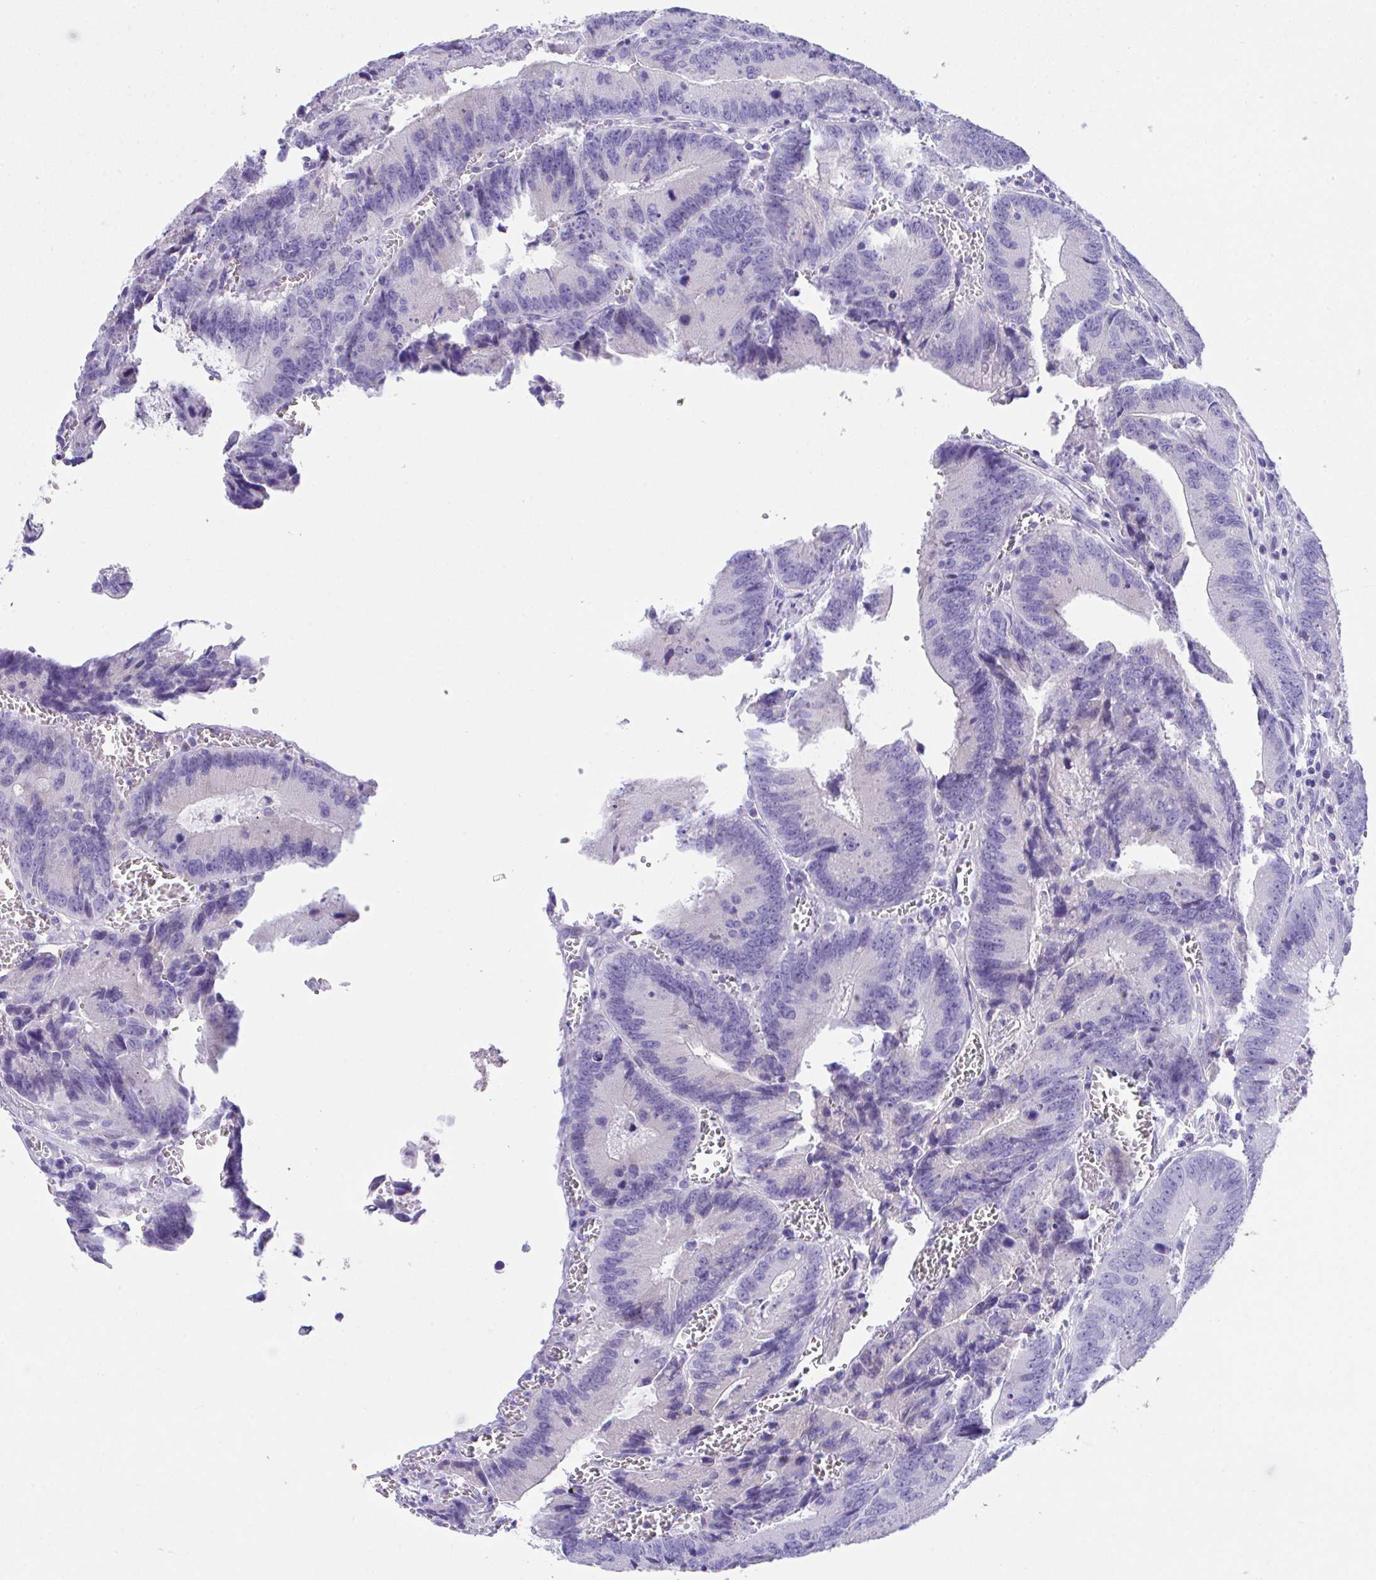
{"staining": {"intensity": "negative", "quantity": "none", "location": "none"}, "tissue": "colorectal cancer", "cell_type": "Tumor cells", "image_type": "cancer", "snomed": [{"axis": "morphology", "description": "Adenocarcinoma, NOS"}, {"axis": "topography", "description": "Rectum"}], "caption": "Colorectal cancer was stained to show a protein in brown. There is no significant positivity in tumor cells. (Stains: DAB immunohistochemistry (IHC) with hematoxylin counter stain, Microscopy: brightfield microscopy at high magnification).", "gene": "SLC16A6", "patient": {"sex": "female", "age": 81}}